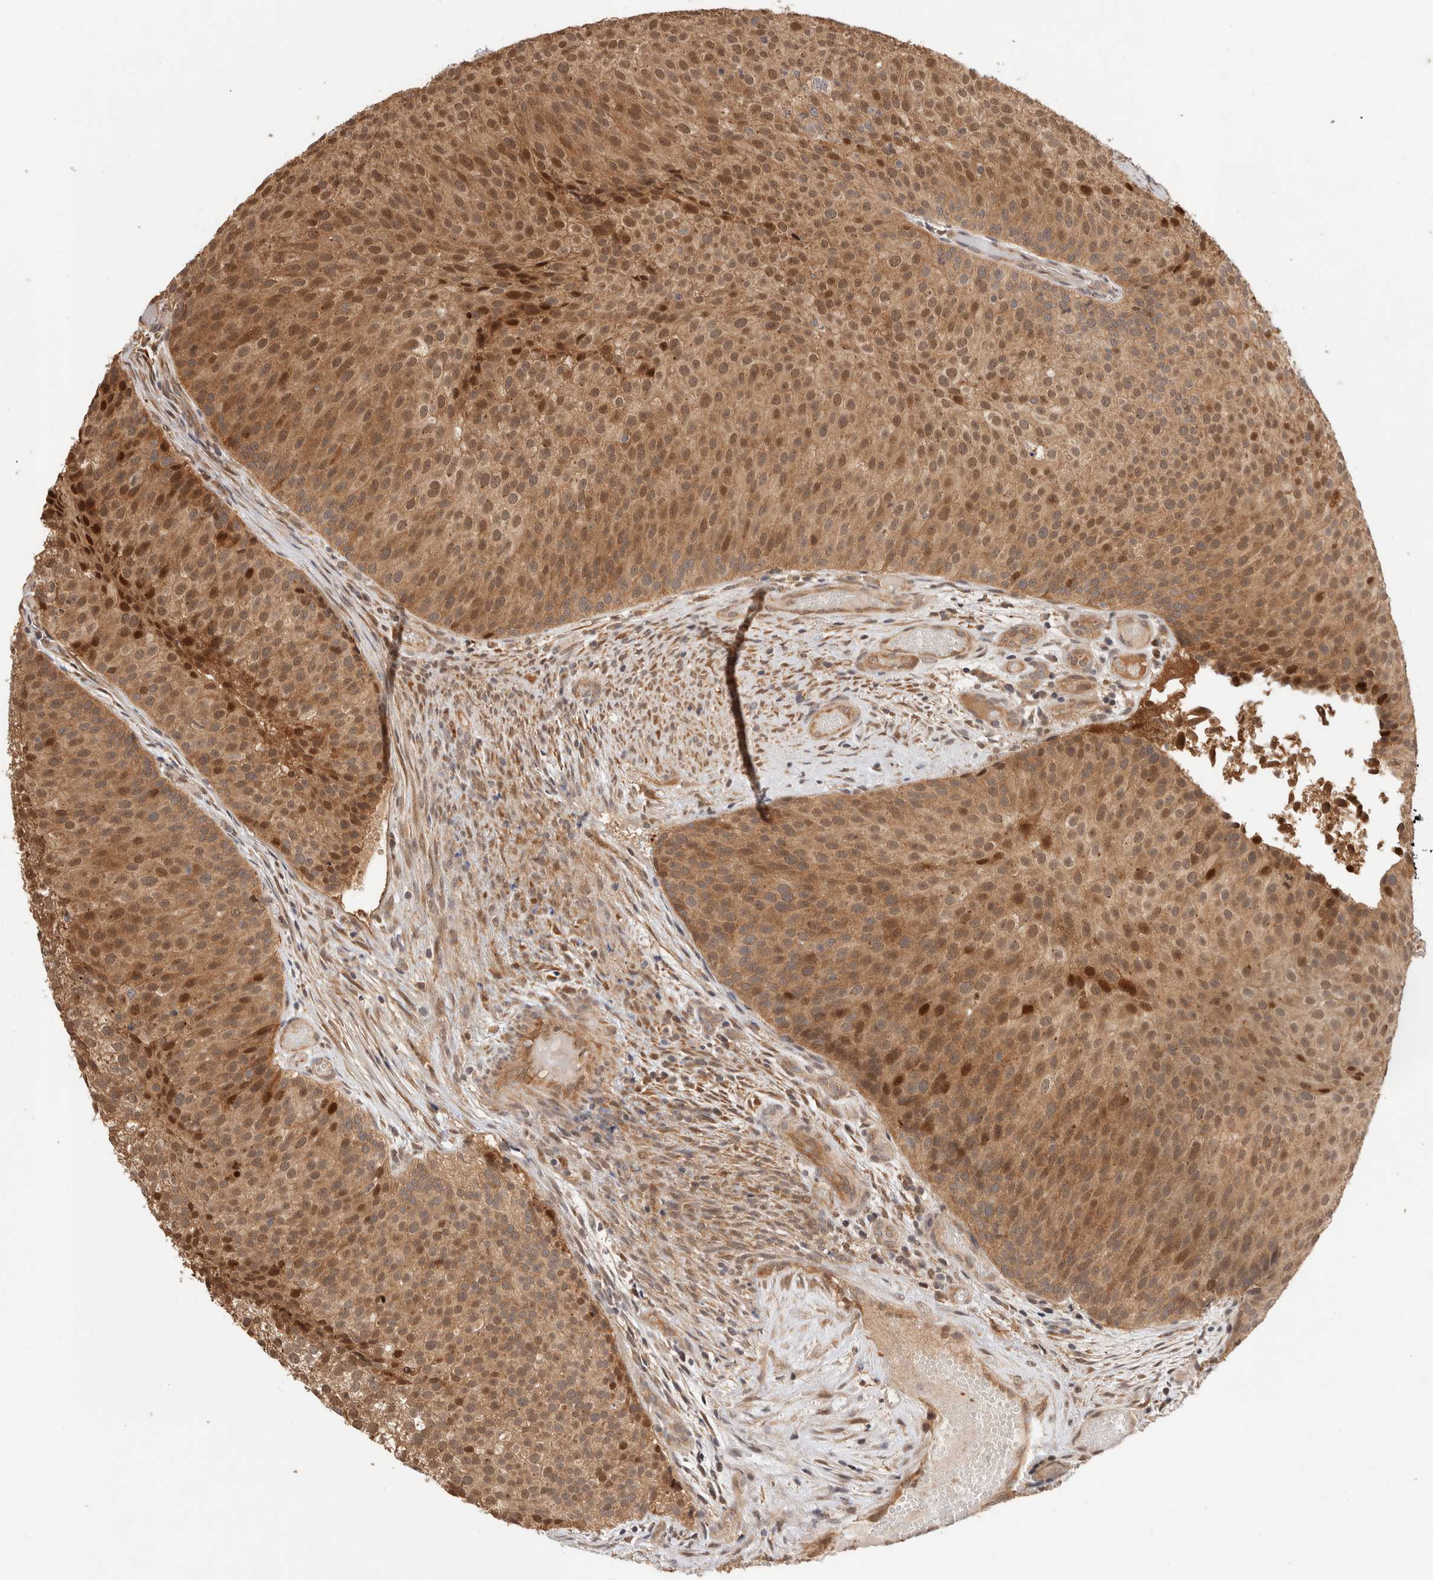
{"staining": {"intensity": "moderate", "quantity": ">75%", "location": "cytoplasmic/membranous,nuclear"}, "tissue": "urothelial cancer", "cell_type": "Tumor cells", "image_type": "cancer", "snomed": [{"axis": "morphology", "description": "Urothelial carcinoma, Low grade"}, {"axis": "topography", "description": "Urinary bladder"}], "caption": "IHC histopathology image of urothelial carcinoma (low-grade) stained for a protein (brown), which demonstrates medium levels of moderate cytoplasmic/membranous and nuclear expression in about >75% of tumor cells.", "gene": "OTUD6B", "patient": {"sex": "male", "age": 86}}